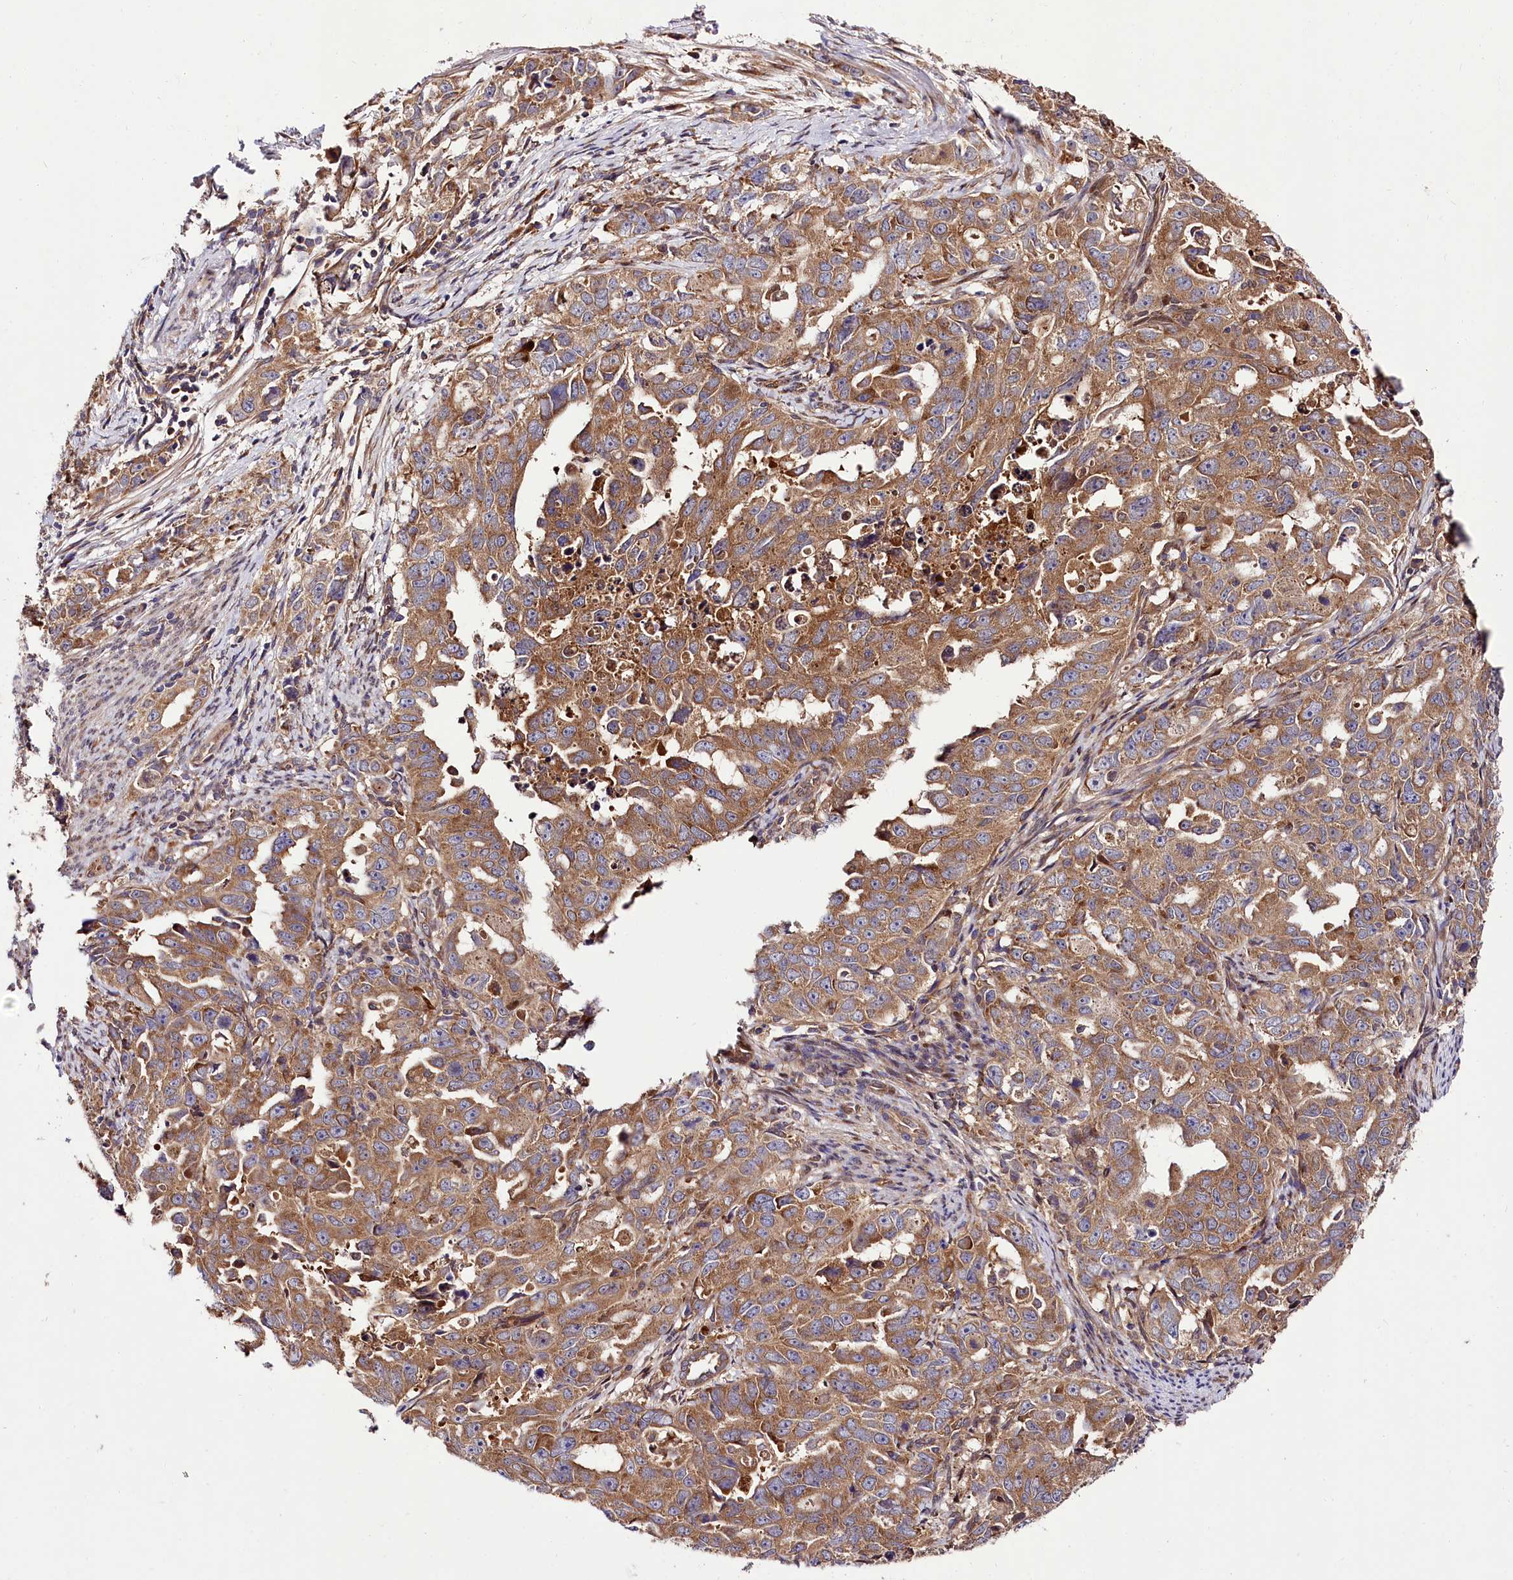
{"staining": {"intensity": "moderate", "quantity": ">75%", "location": "cytoplasmic/membranous"}, "tissue": "endometrial cancer", "cell_type": "Tumor cells", "image_type": "cancer", "snomed": [{"axis": "morphology", "description": "Adenocarcinoma, NOS"}, {"axis": "topography", "description": "Endometrium"}], "caption": "The immunohistochemical stain shows moderate cytoplasmic/membranous staining in tumor cells of endometrial cancer (adenocarcinoma) tissue. Immunohistochemistry (ihc) stains the protein in brown and the nuclei are stained blue.", "gene": "NAA25", "patient": {"sex": "female", "age": 65}}